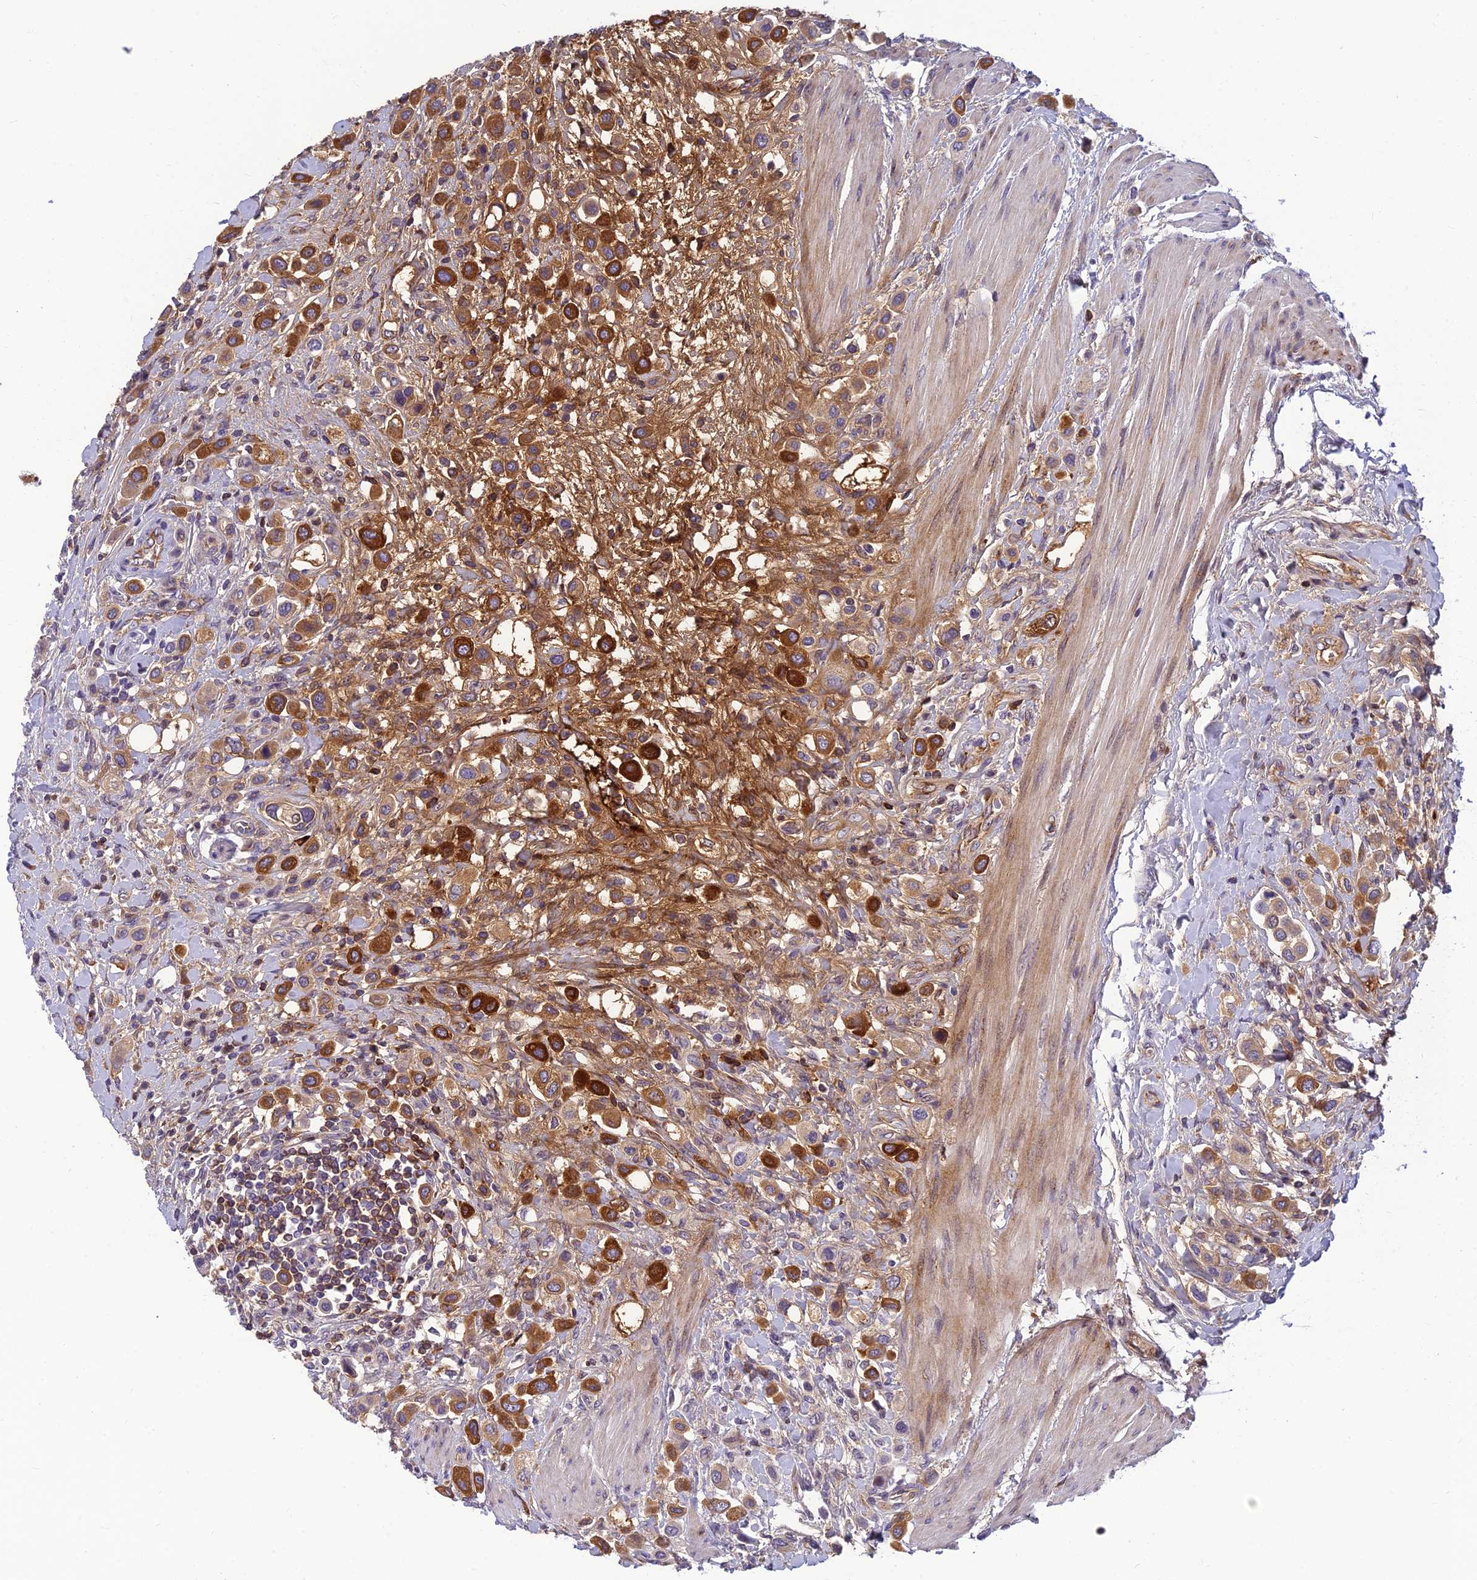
{"staining": {"intensity": "strong", "quantity": "25%-75%", "location": "cytoplasmic/membranous"}, "tissue": "urothelial cancer", "cell_type": "Tumor cells", "image_type": "cancer", "snomed": [{"axis": "morphology", "description": "Urothelial carcinoma, High grade"}, {"axis": "topography", "description": "Urinary bladder"}], "caption": "Immunohistochemistry (IHC) photomicrograph of neoplastic tissue: urothelial cancer stained using immunohistochemistry (IHC) reveals high levels of strong protein expression localized specifically in the cytoplasmic/membranous of tumor cells, appearing as a cytoplasmic/membranous brown color.", "gene": "CLEC11A", "patient": {"sex": "male", "age": 50}}